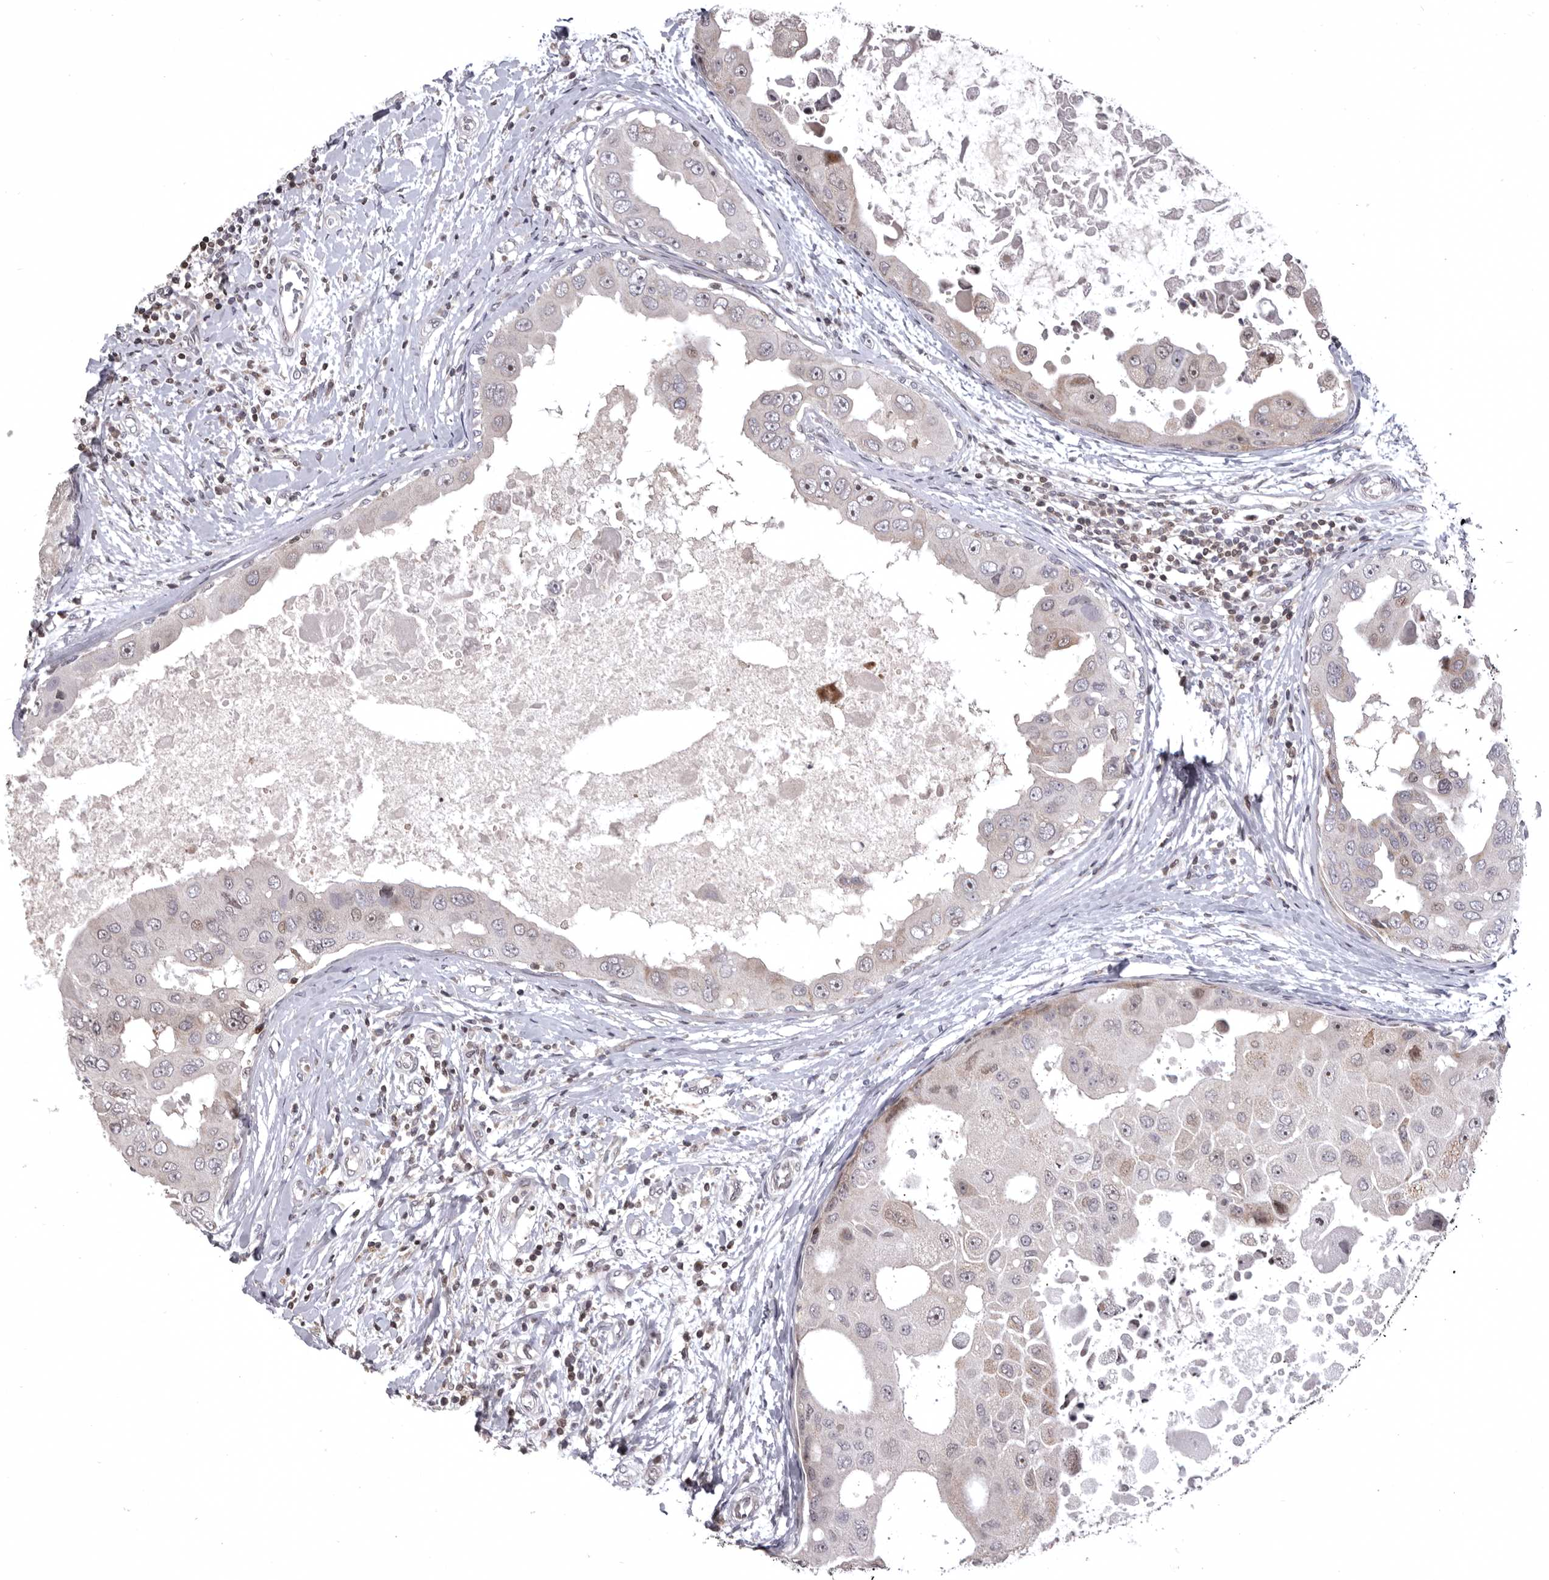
{"staining": {"intensity": "moderate", "quantity": "<25%", "location": "nuclear"}, "tissue": "breast cancer", "cell_type": "Tumor cells", "image_type": "cancer", "snomed": [{"axis": "morphology", "description": "Duct carcinoma"}, {"axis": "topography", "description": "Breast"}], "caption": "Immunohistochemistry (IHC) micrograph of neoplastic tissue: human intraductal carcinoma (breast) stained using immunohistochemistry displays low levels of moderate protein expression localized specifically in the nuclear of tumor cells, appearing as a nuclear brown color.", "gene": "AZIN1", "patient": {"sex": "female", "age": 27}}